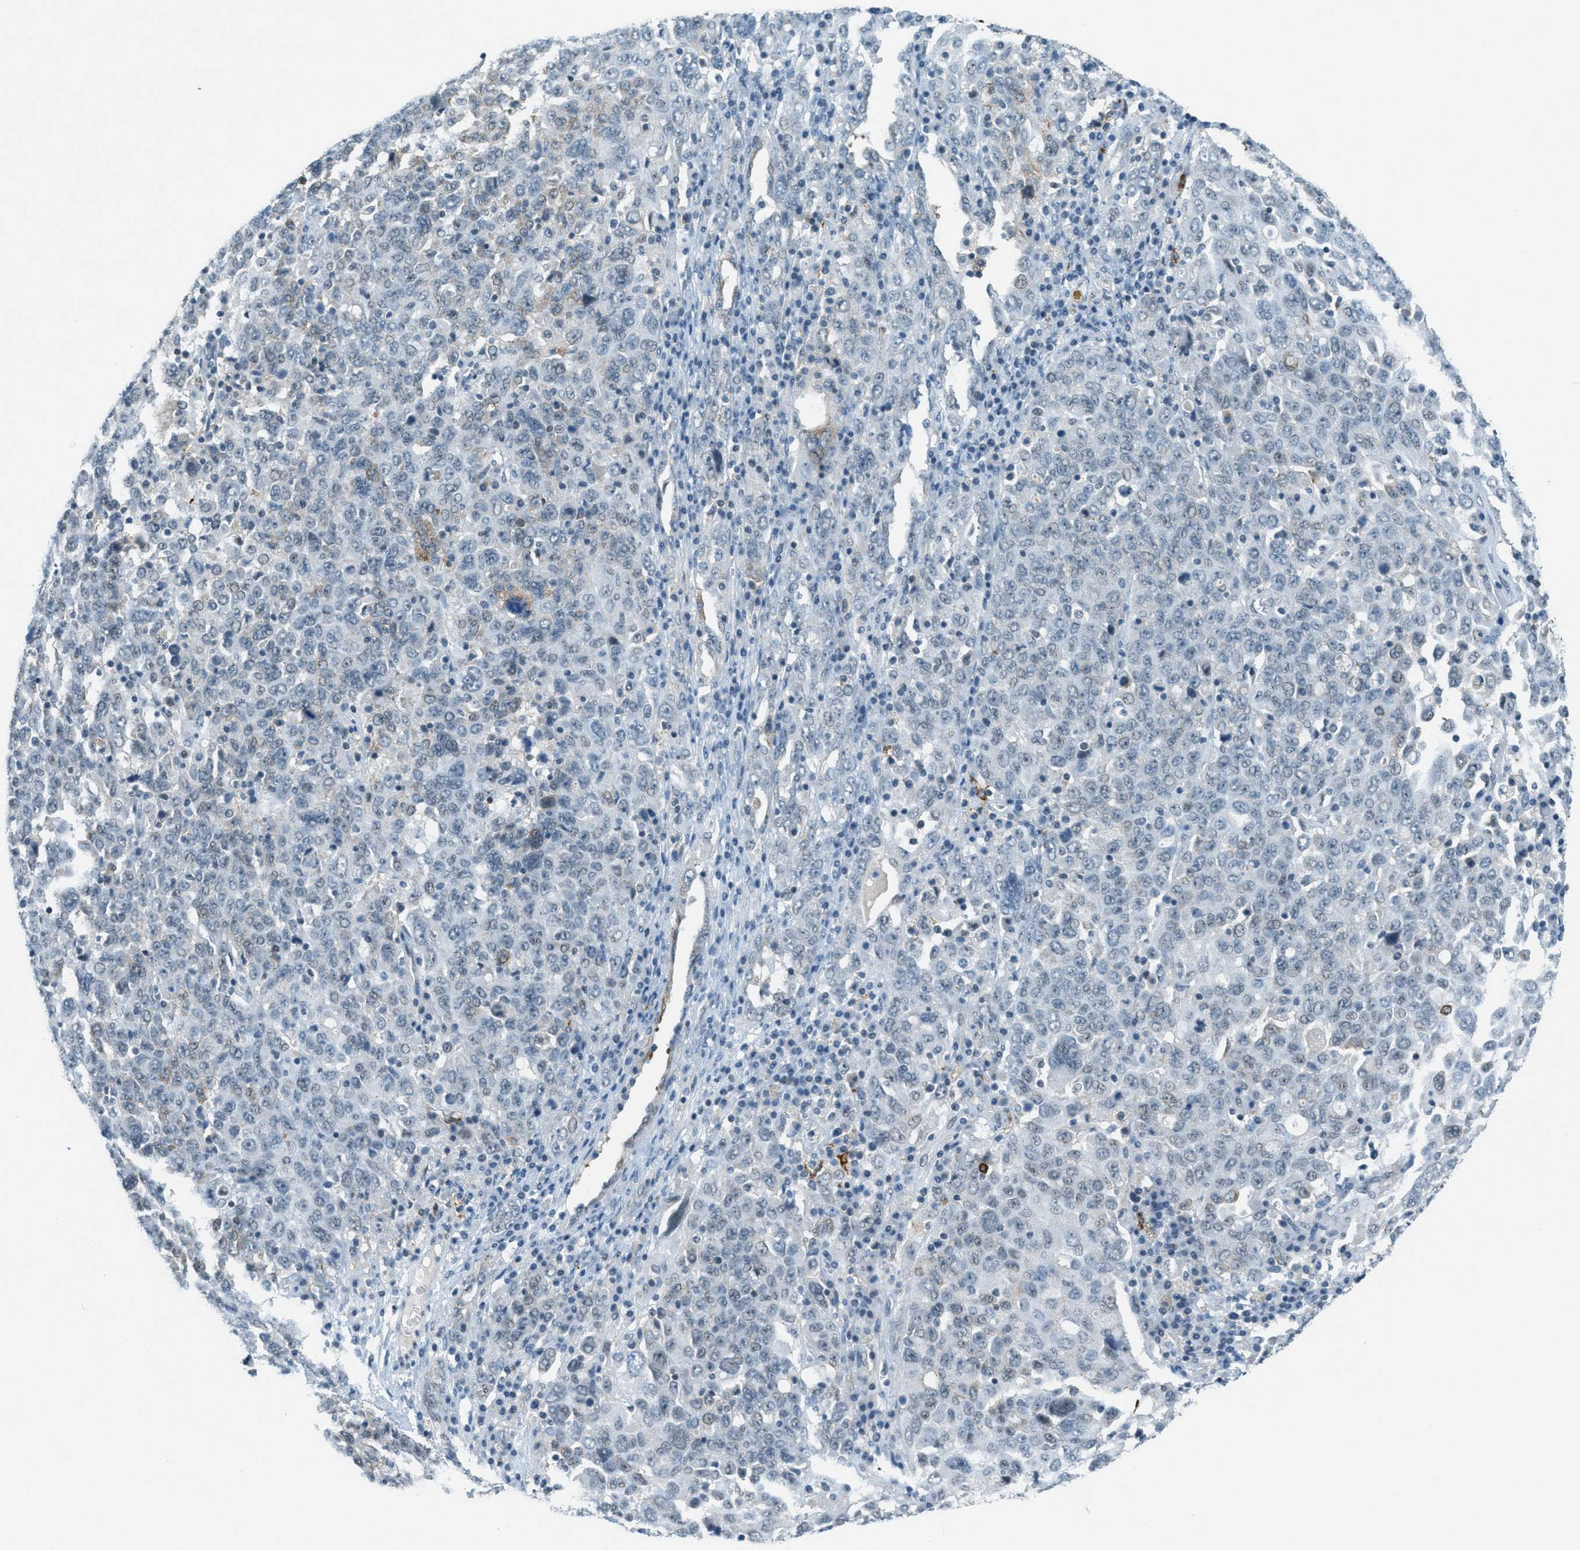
{"staining": {"intensity": "weak", "quantity": "<25%", "location": "cytoplasmic/membranous"}, "tissue": "ovarian cancer", "cell_type": "Tumor cells", "image_type": "cancer", "snomed": [{"axis": "morphology", "description": "Carcinoma, endometroid"}, {"axis": "topography", "description": "Ovary"}], "caption": "Image shows no protein expression in tumor cells of ovarian endometroid carcinoma tissue.", "gene": "FYN", "patient": {"sex": "female", "age": 62}}